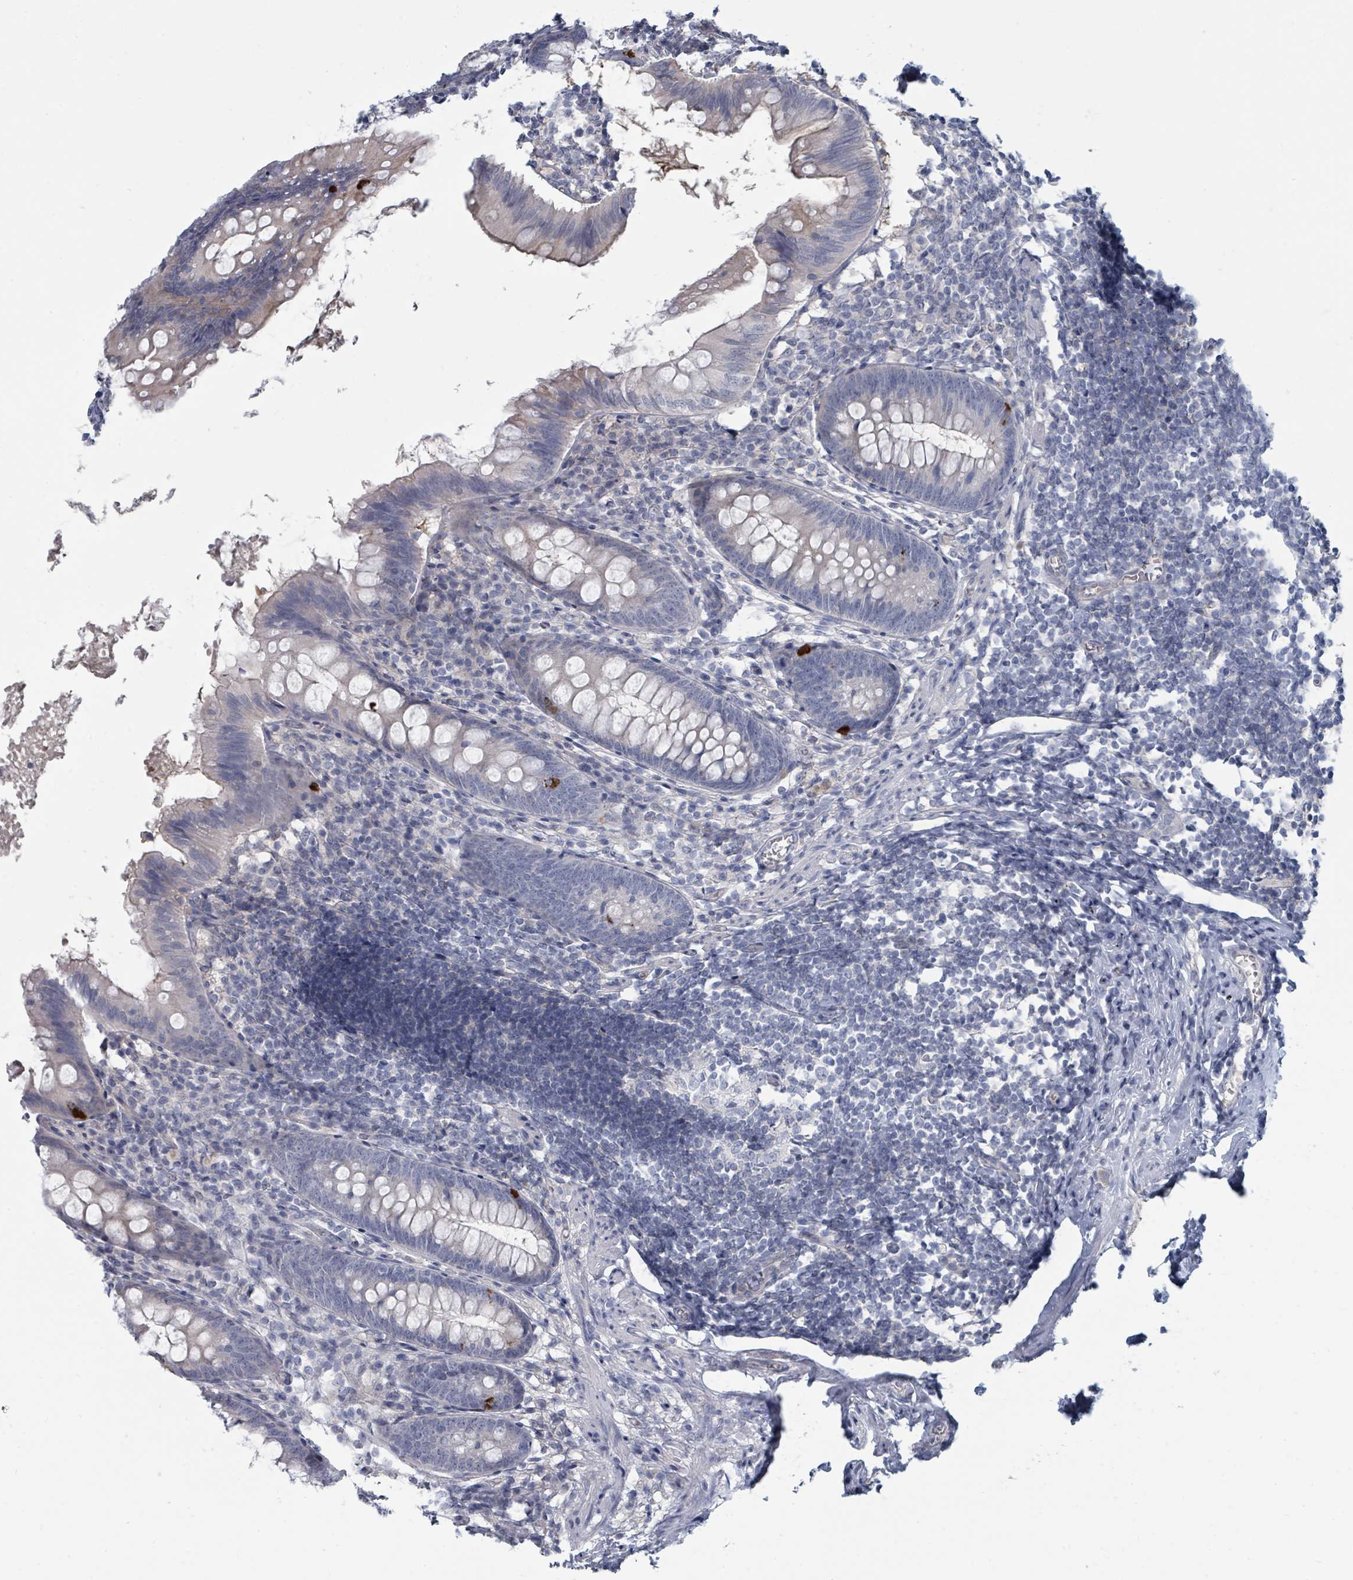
{"staining": {"intensity": "strong", "quantity": "<25%", "location": "cytoplasmic/membranous"}, "tissue": "appendix", "cell_type": "Glandular cells", "image_type": "normal", "snomed": [{"axis": "morphology", "description": "Normal tissue, NOS"}, {"axis": "topography", "description": "Appendix"}], "caption": "Immunohistochemical staining of normal human appendix reveals medium levels of strong cytoplasmic/membranous staining in approximately <25% of glandular cells. Nuclei are stained in blue.", "gene": "SLC25A45", "patient": {"sex": "female", "age": 51}}